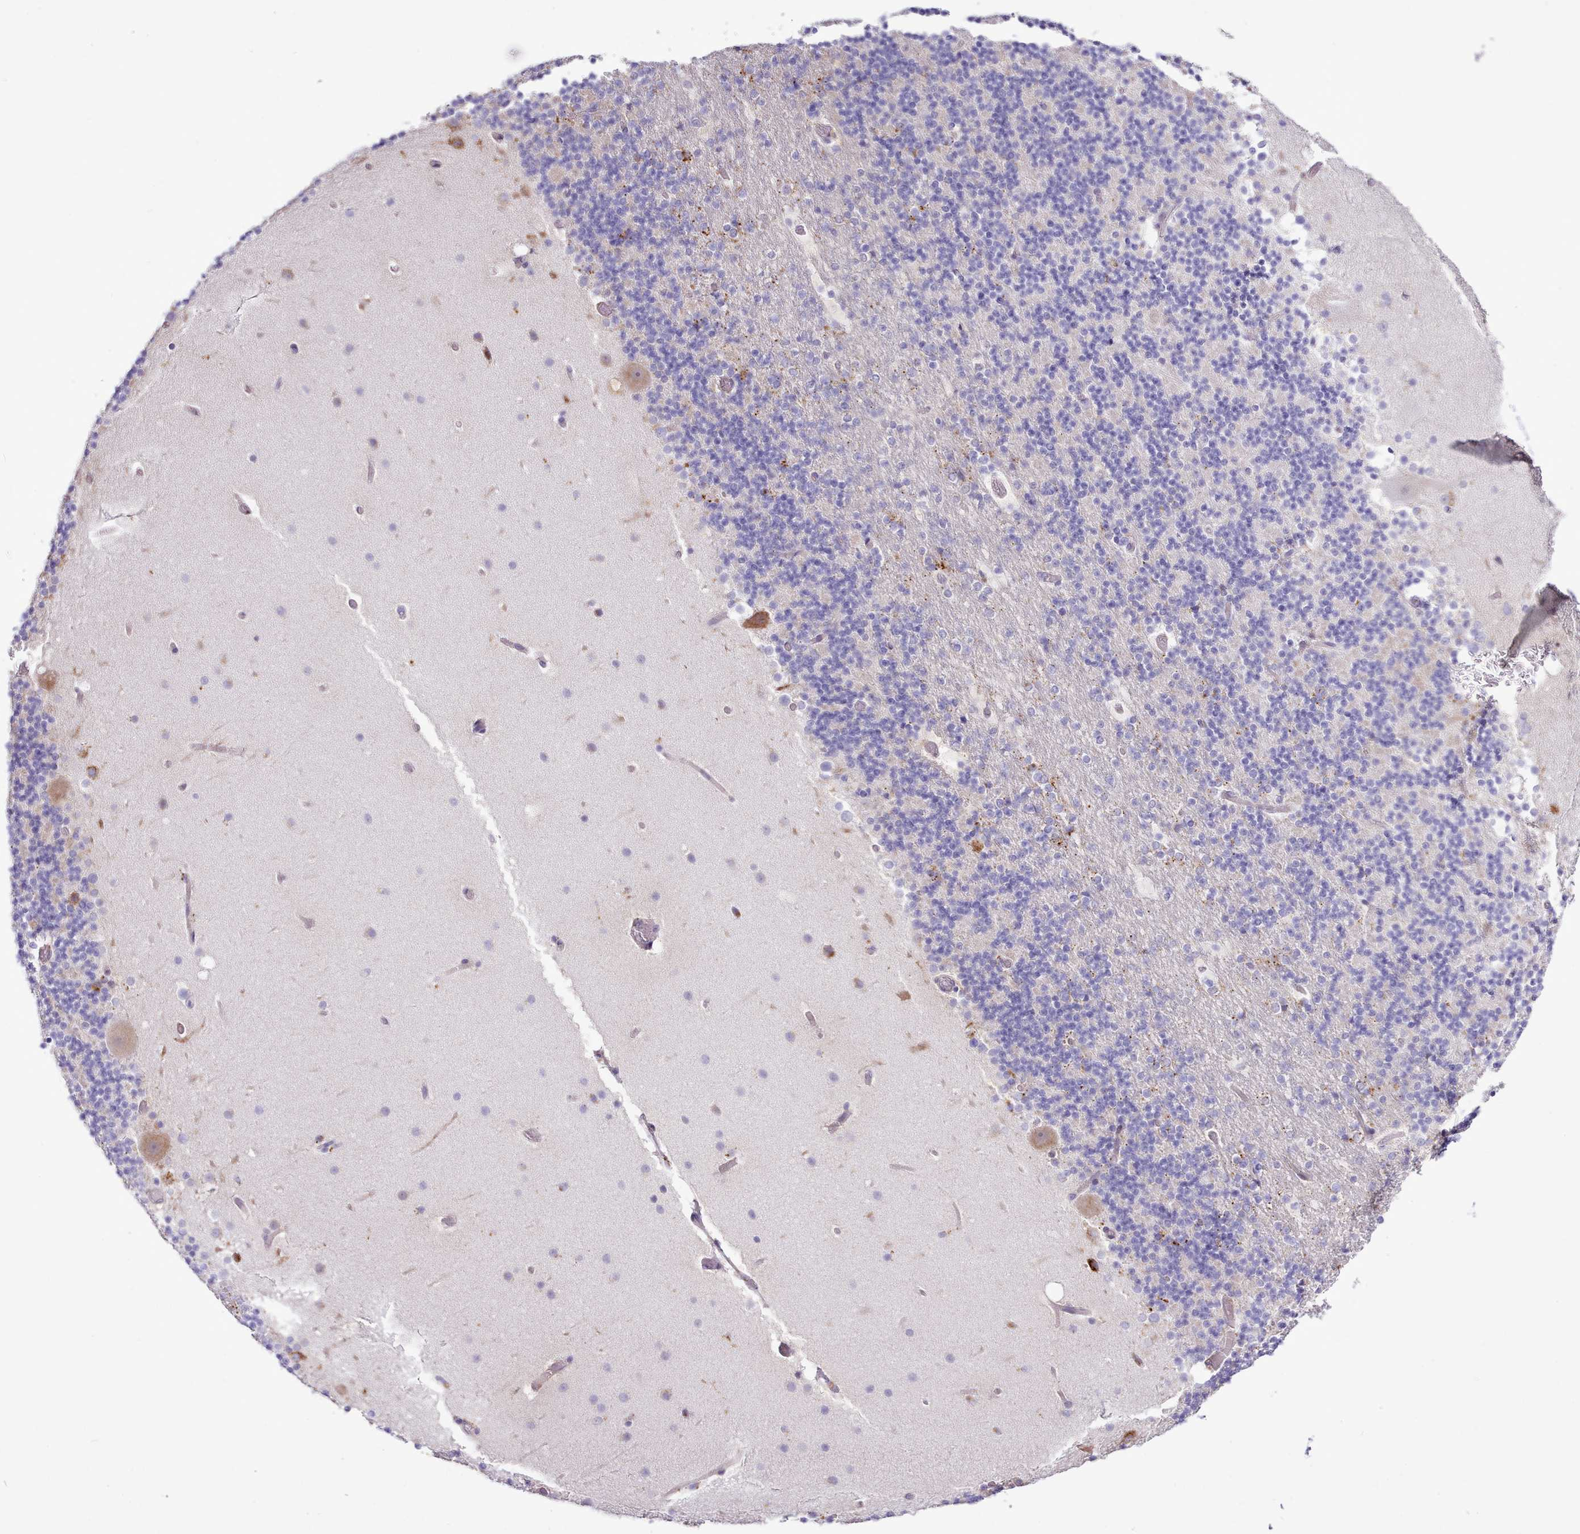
{"staining": {"intensity": "negative", "quantity": "none", "location": "none"}, "tissue": "cerebellum", "cell_type": "Cells in granular layer", "image_type": "normal", "snomed": [{"axis": "morphology", "description": "Normal tissue, NOS"}, {"axis": "topography", "description": "Cerebellum"}], "caption": "Cells in granular layer are negative for brown protein staining in normal cerebellum. (IHC, brightfield microscopy, high magnification).", "gene": "SRD5A1", "patient": {"sex": "male", "age": 57}}